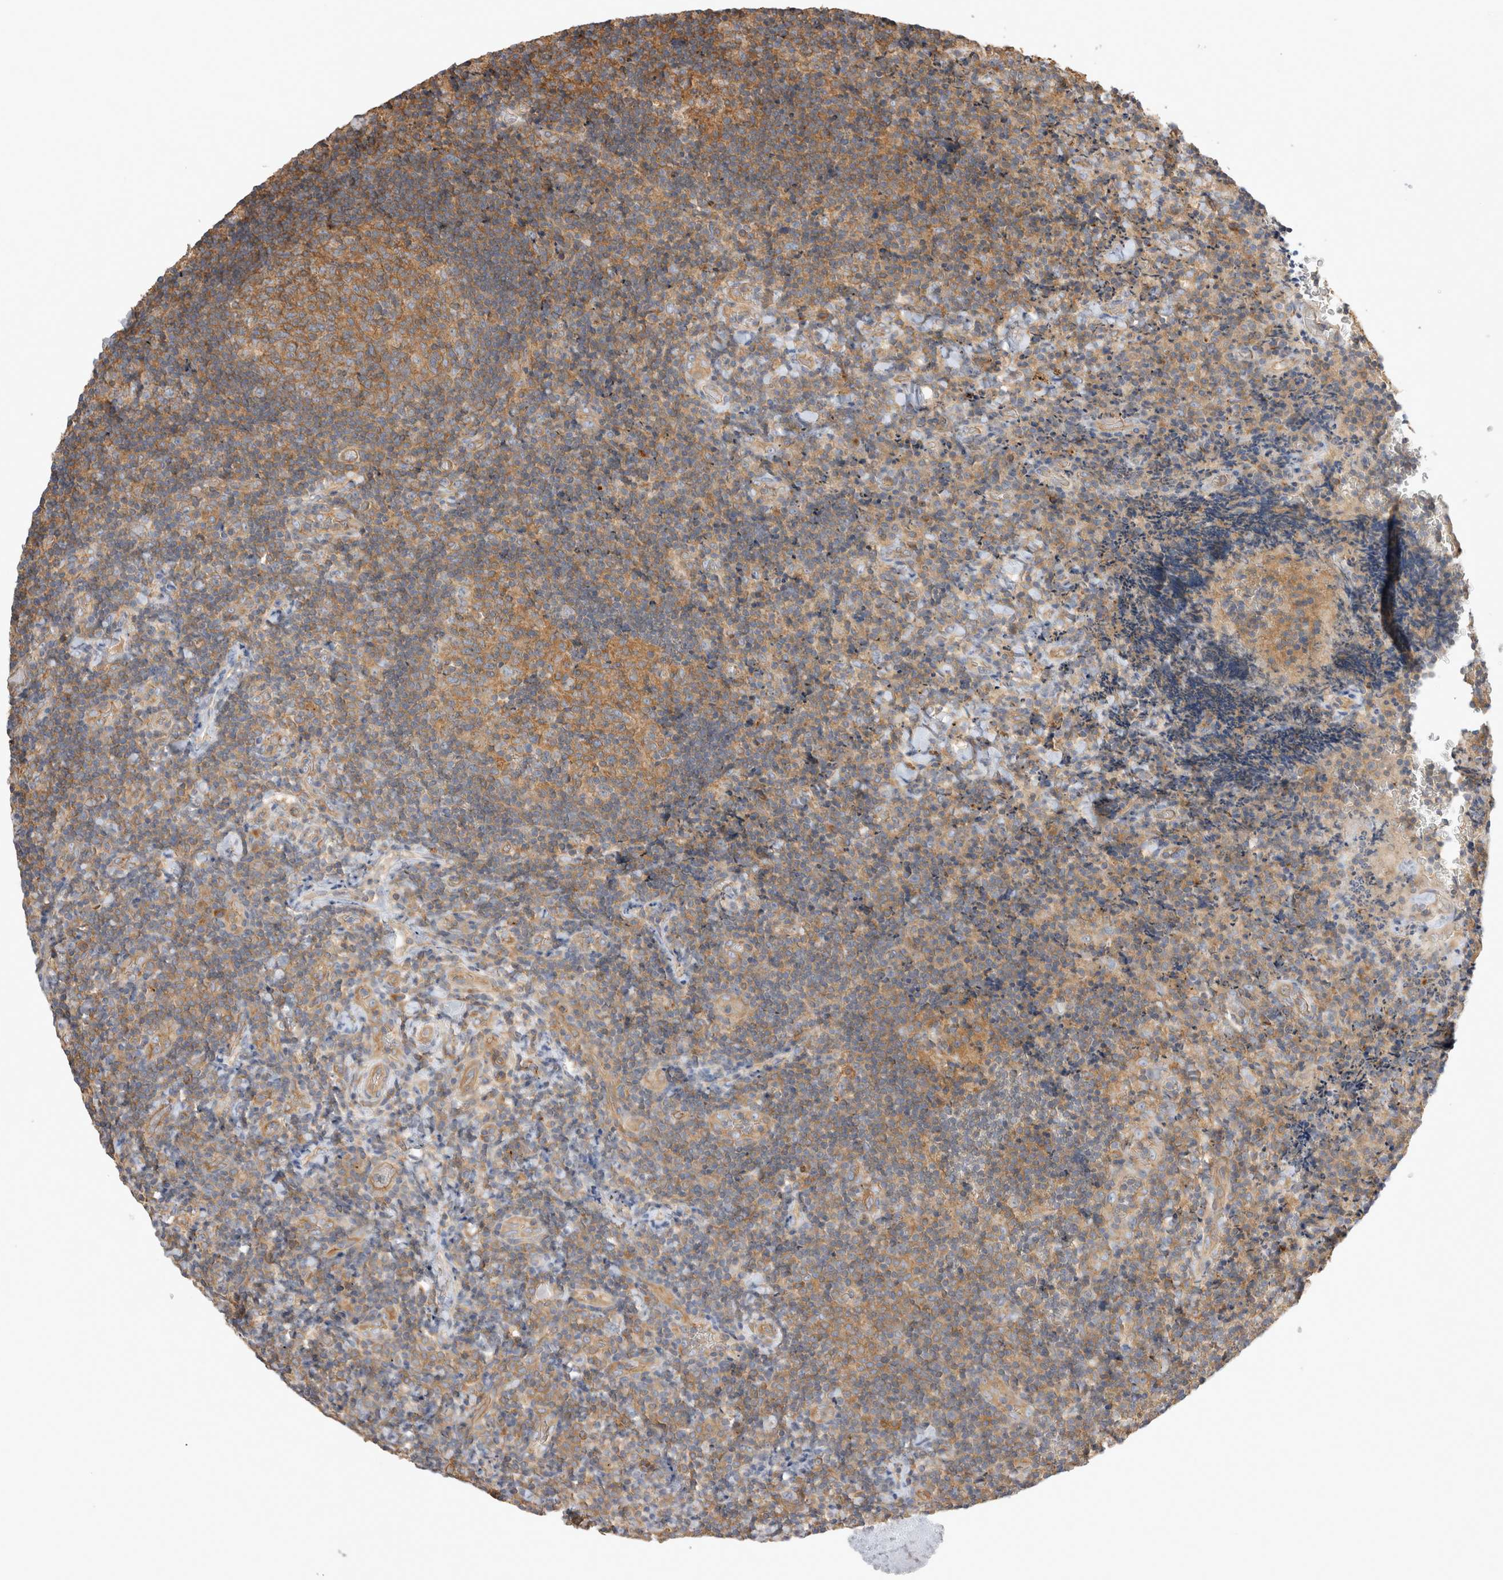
{"staining": {"intensity": "moderate", "quantity": "<25%", "location": "cytoplasmic/membranous"}, "tissue": "lymphoma", "cell_type": "Tumor cells", "image_type": "cancer", "snomed": [{"axis": "morphology", "description": "Malignant lymphoma, non-Hodgkin's type, High grade"}, {"axis": "topography", "description": "Tonsil"}], "caption": "A brown stain shows moderate cytoplasmic/membranous expression of a protein in high-grade malignant lymphoma, non-Hodgkin's type tumor cells. The staining was performed using DAB (3,3'-diaminobenzidine), with brown indicating positive protein expression. Nuclei are stained blue with hematoxylin.", "gene": "CHMP6", "patient": {"sex": "female", "age": 36}}